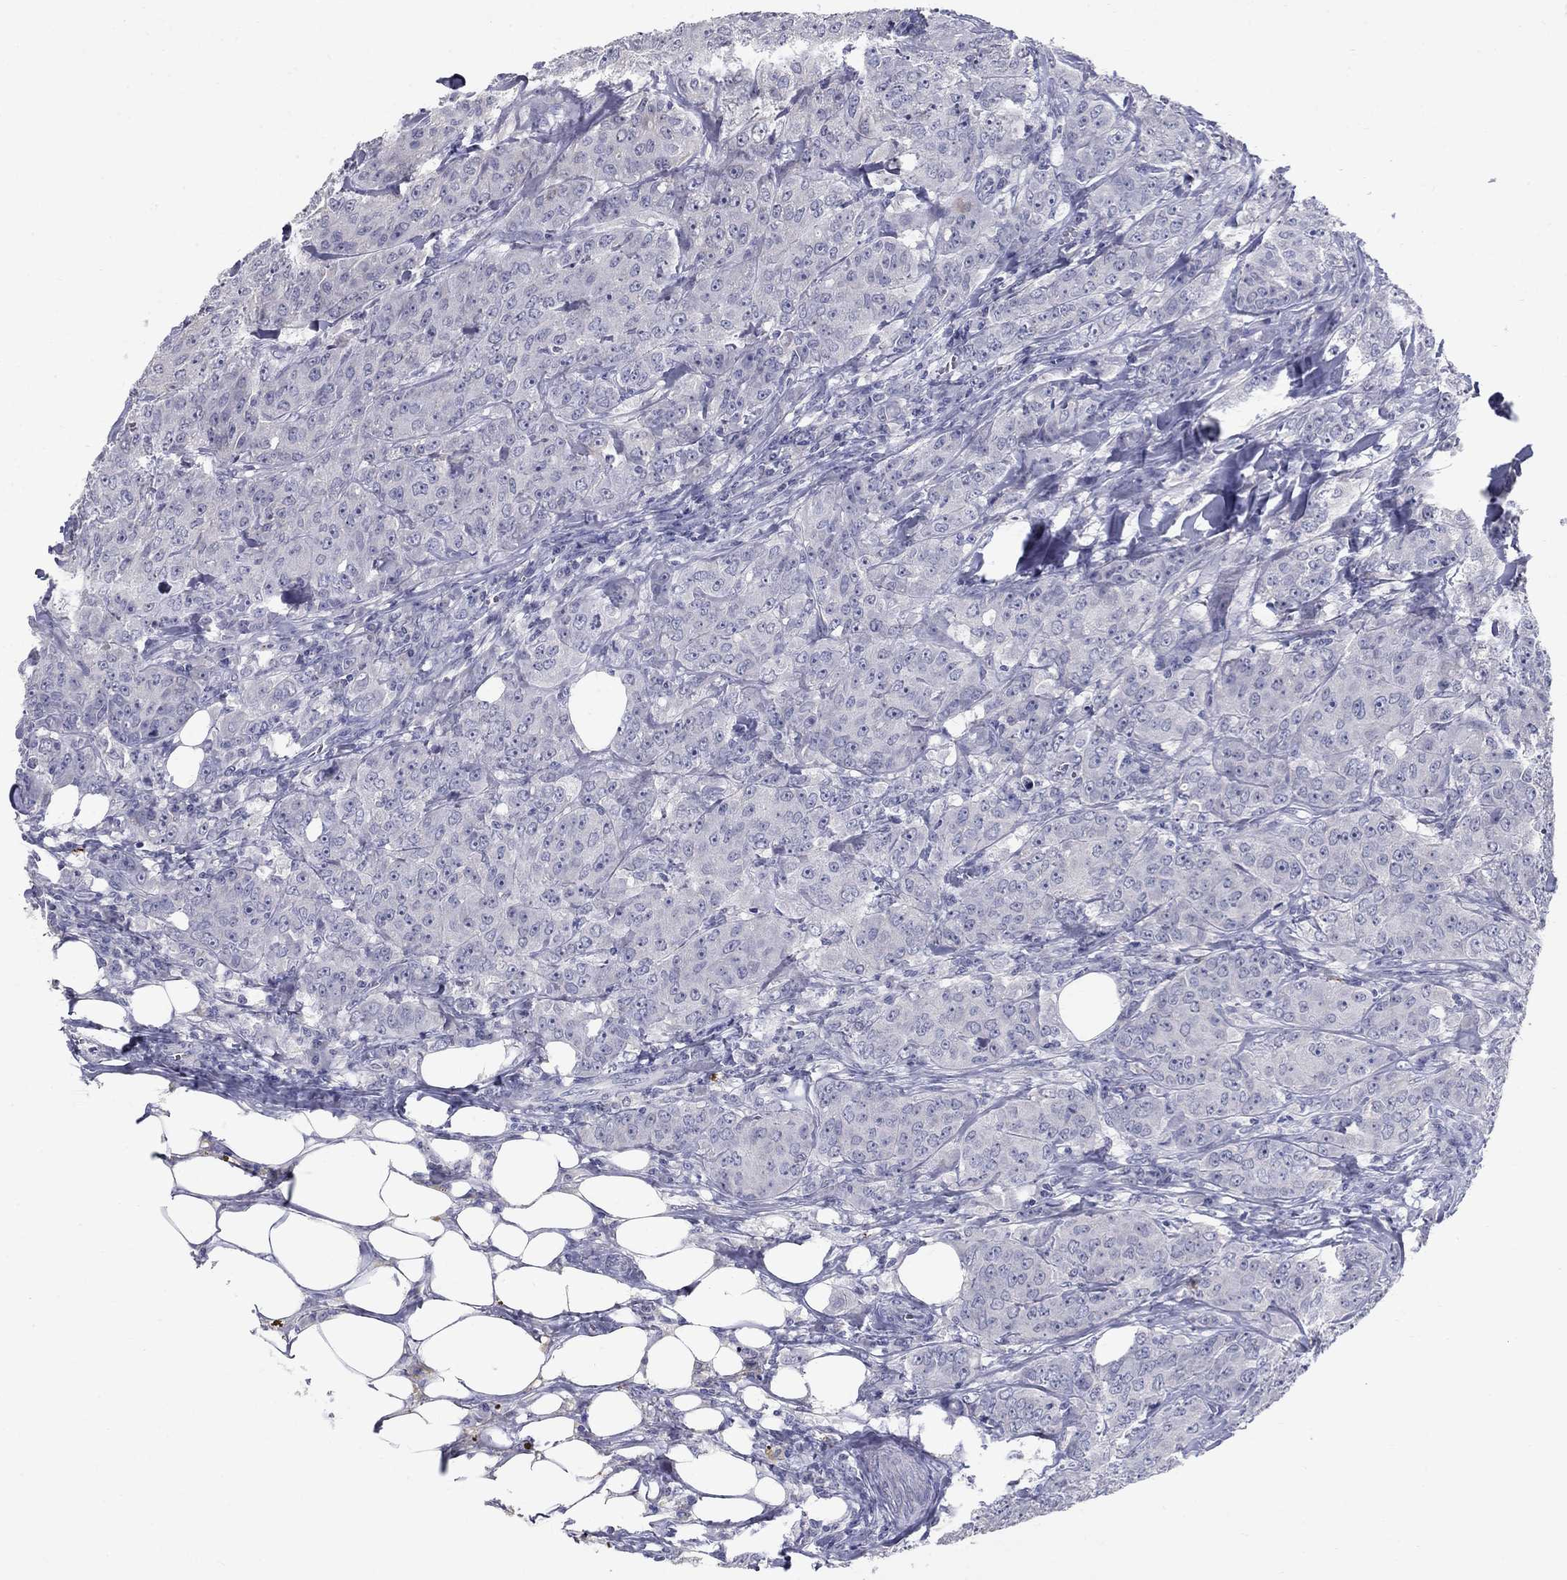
{"staining": {"intensity": "negative", "quantity": "none", "location": "none"}, "tissue": "breast cancer", "cell_type": "Tumor cells", "image_type": "cancer", "snomed": [{"axis": "morphology", "description": "Duct carcinoma"}, {"axis": "topography", "description": "Breast"}], "caption": "DAB immunohistochemical staining of breast cancer (intraductal carcinoma) exhibits no significant expression in tumor cells. The staining is performed using DAB (3,3'-diaminobenzidine) brown chromogen with nuclei counter-stained in using hematoxylin.", "gene": "TP53TG5", "patient": {"sex": "female", "age": 43}}